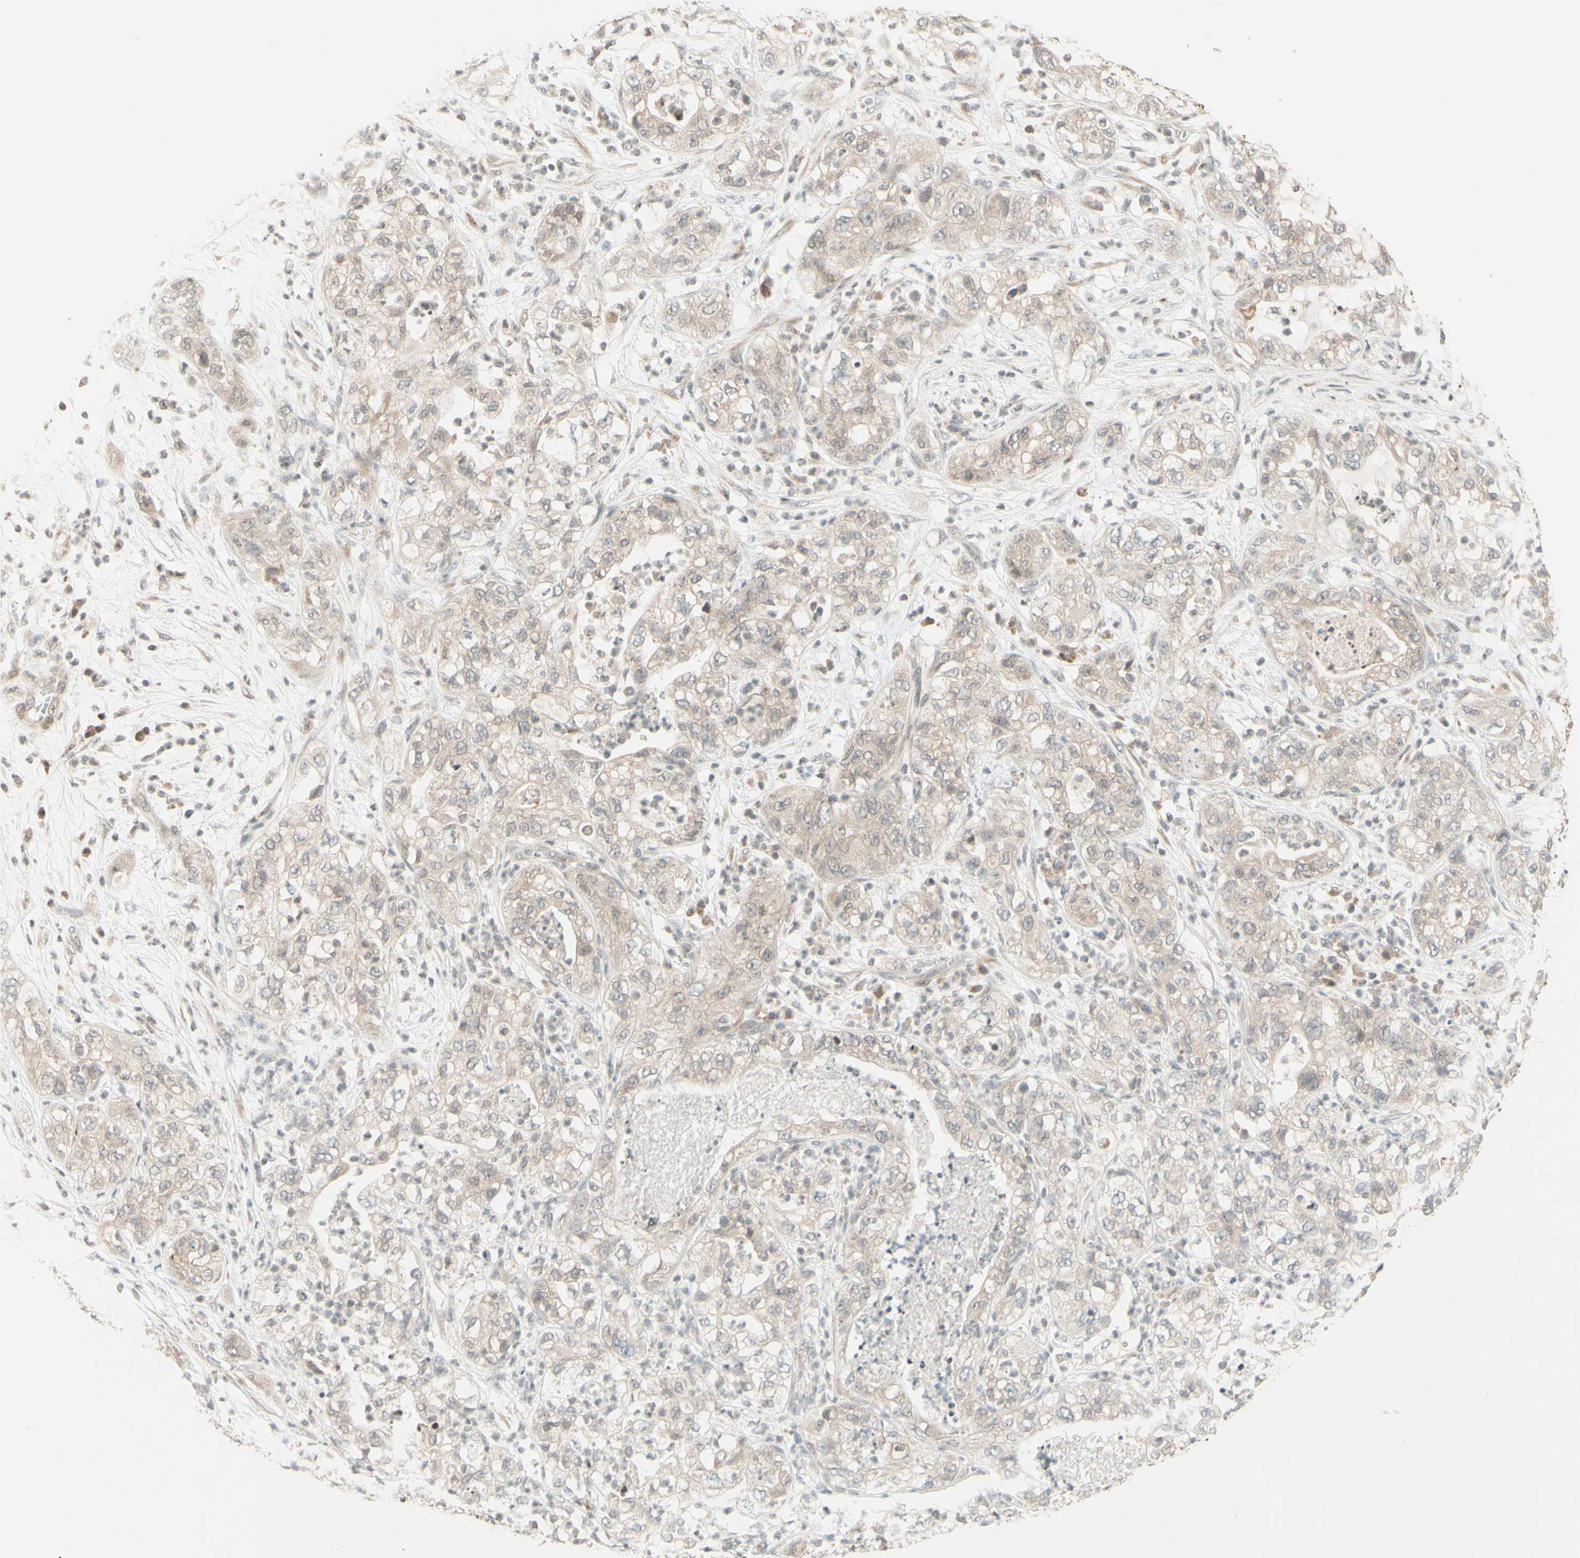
{"staining": {"intensity": "weak", "quantity": ">75%", "location": "cytoplasmic/membranous"}, "tissue": "pancreatic cancer", "cell_type": "Tumor cells", "image_type": "cancer", "snomed": [{"axis": "morphology", "description": "Adenocarcinoma, NOS"}, {"axis": "topography", "description": "Pancreas"}], "caption": "The photomicrograph shows staining of pancreatic adenocarcinoma, revealing weak cytoplasmic/membranous protein staining (brown color) within tumor cells.", "gene": "ZW10", "patient": {"sex": "female", "age": 78}}